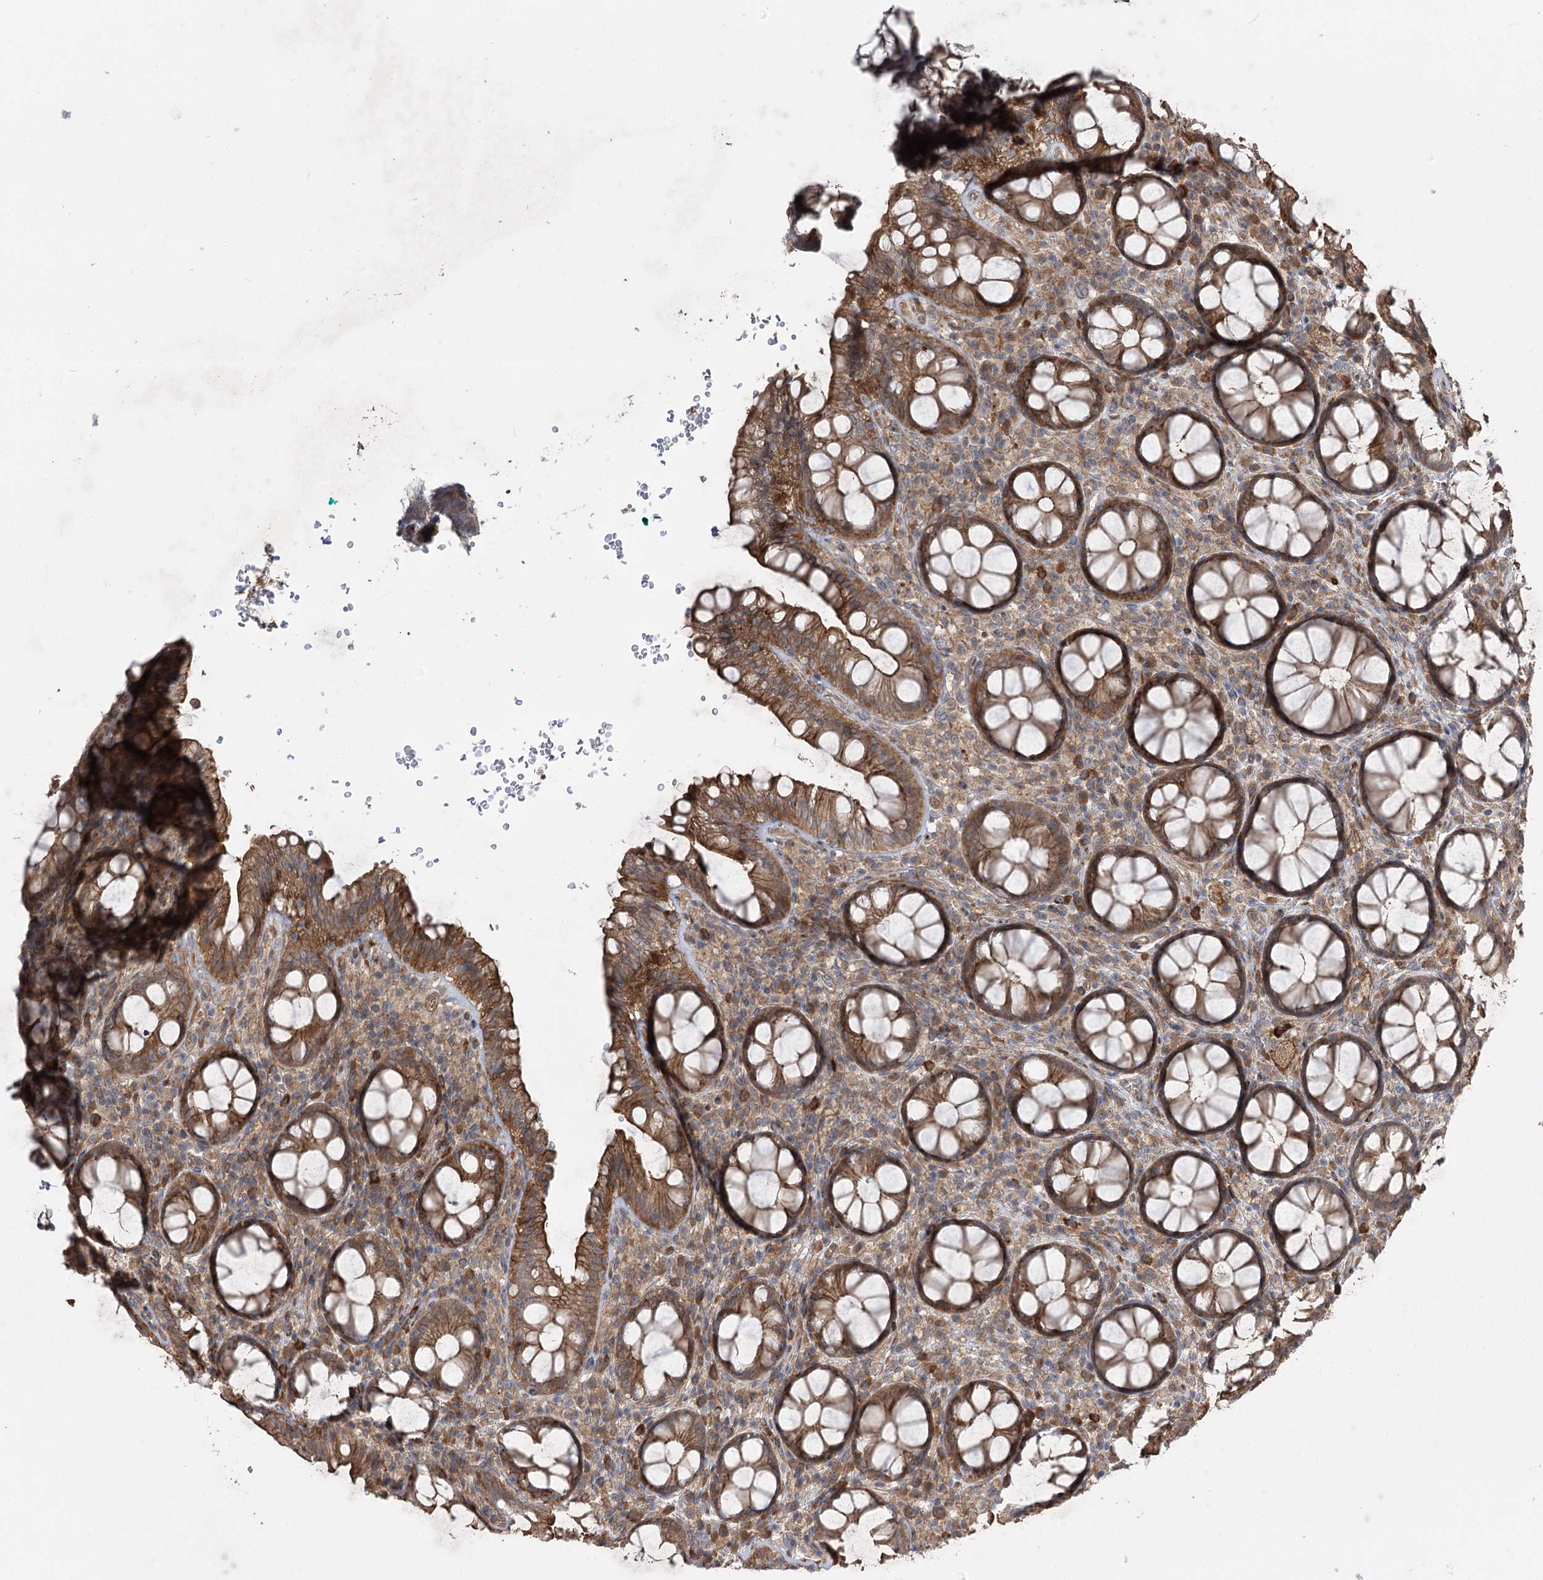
{"staining": {"intensity": "moderate", "quantity": ">75%", "location": "cytoplasmic/membranous"}, "tissue": "rectum", "cell_type": "Glandular cells", "image_type": "normal", "snomed": [{"axis": "morphology", "description": "Normal tissue, NOS"}, {"axis": "topography", "description": "Rectum"}], "caption": "A high-resolution image shows immunohistochemistry staining of normal rectum, which shows moderate cytoplasmic/membranous positivity in approximately >75% of glandular cells.", "gene": "KCNN2", "patient": {"sex": "male", "age": 83}}